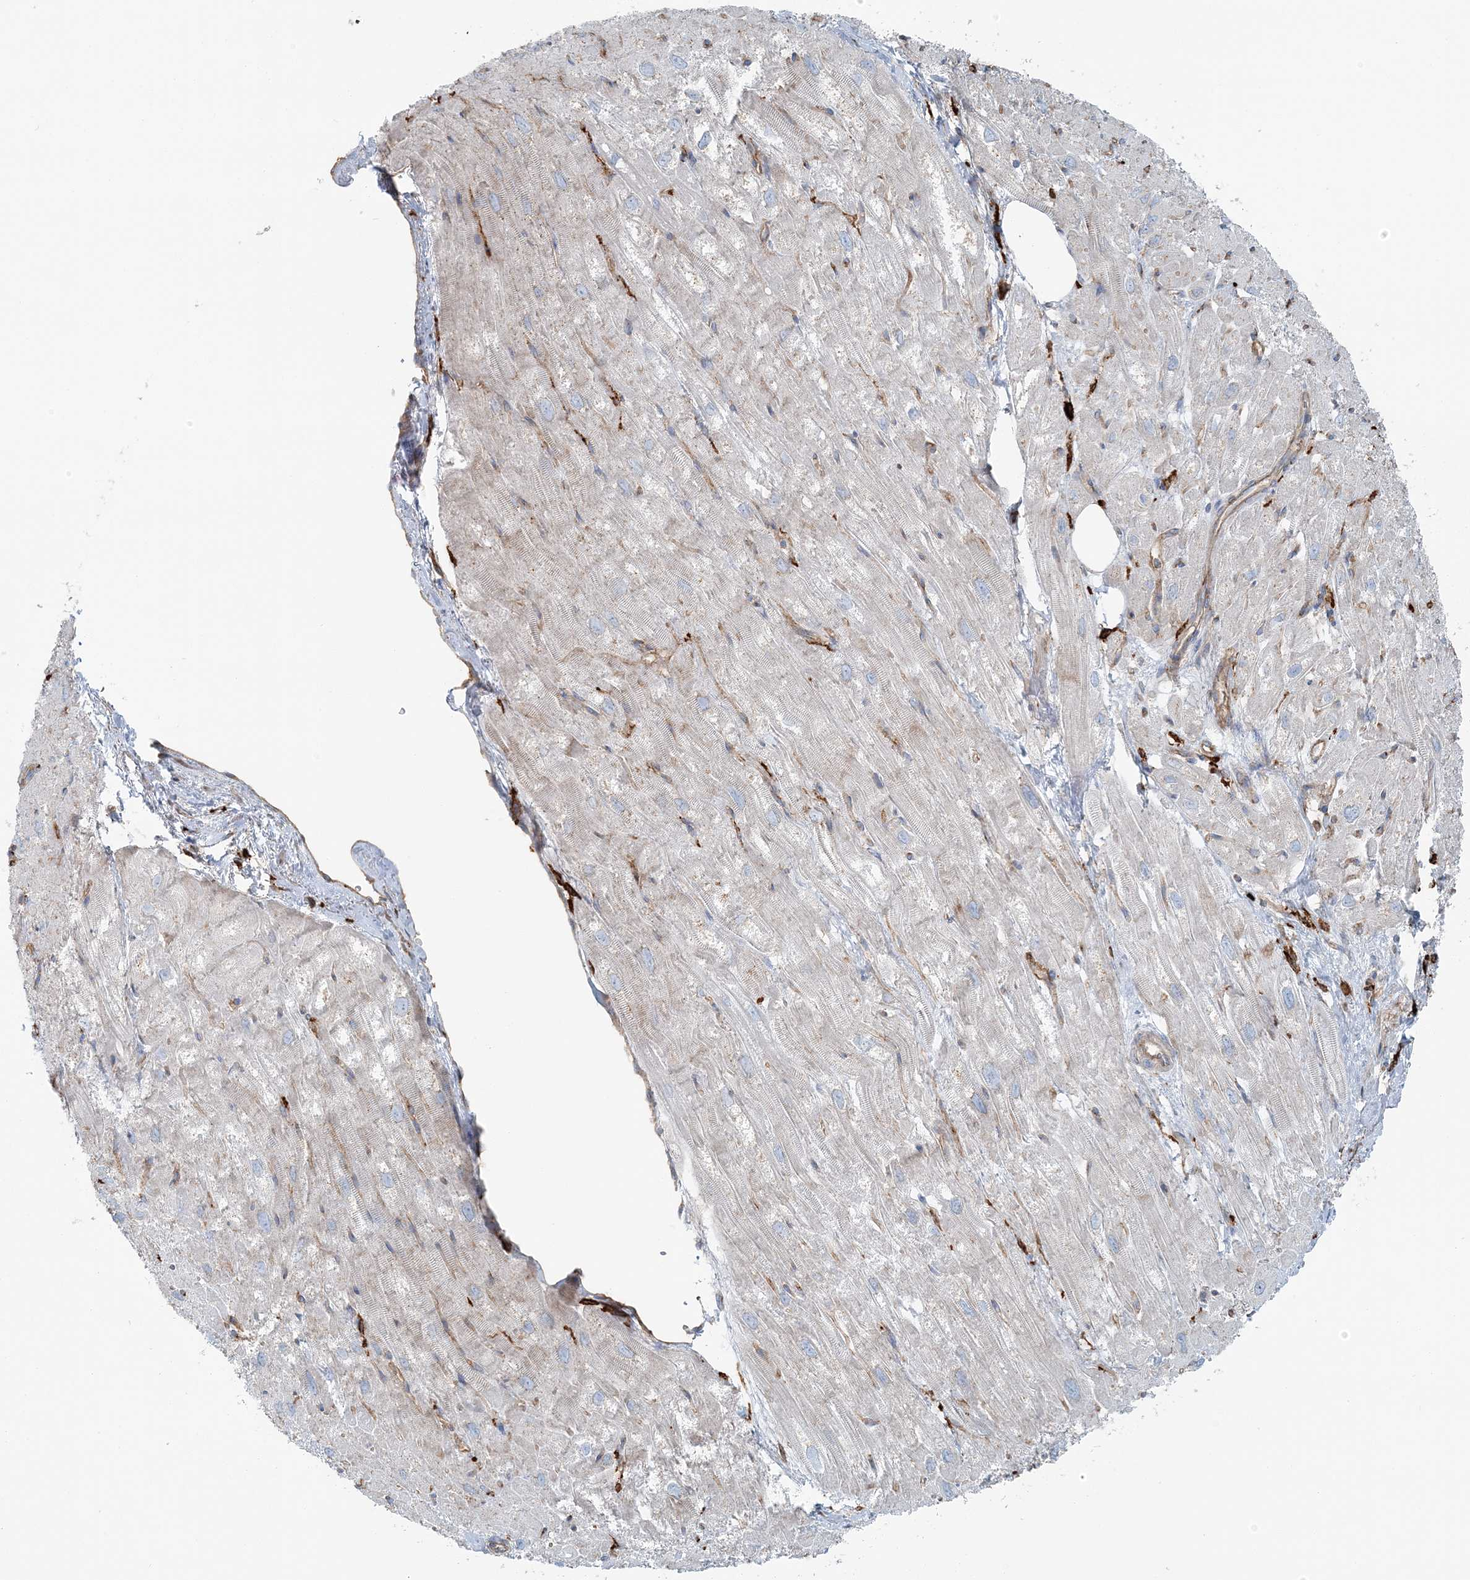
{"staining": {"intensity": "negative", "quantity": "none", "location": "none"}, "tissue": "heart muscle", "cell_type": "Cardiomyocytes", "image_type": "normal", "snomed": [{"axis": "morphology", "description": "Normal tissue, NOS"}, {"axis": "topography", "description": "Heart"}], "caption": "Immunohistochemistry (IHC) of benign human heart muscle displays no staining in cardiomyocytes.", "gene": "SNX2", "patient": {"sex": "male", "age": 50}}